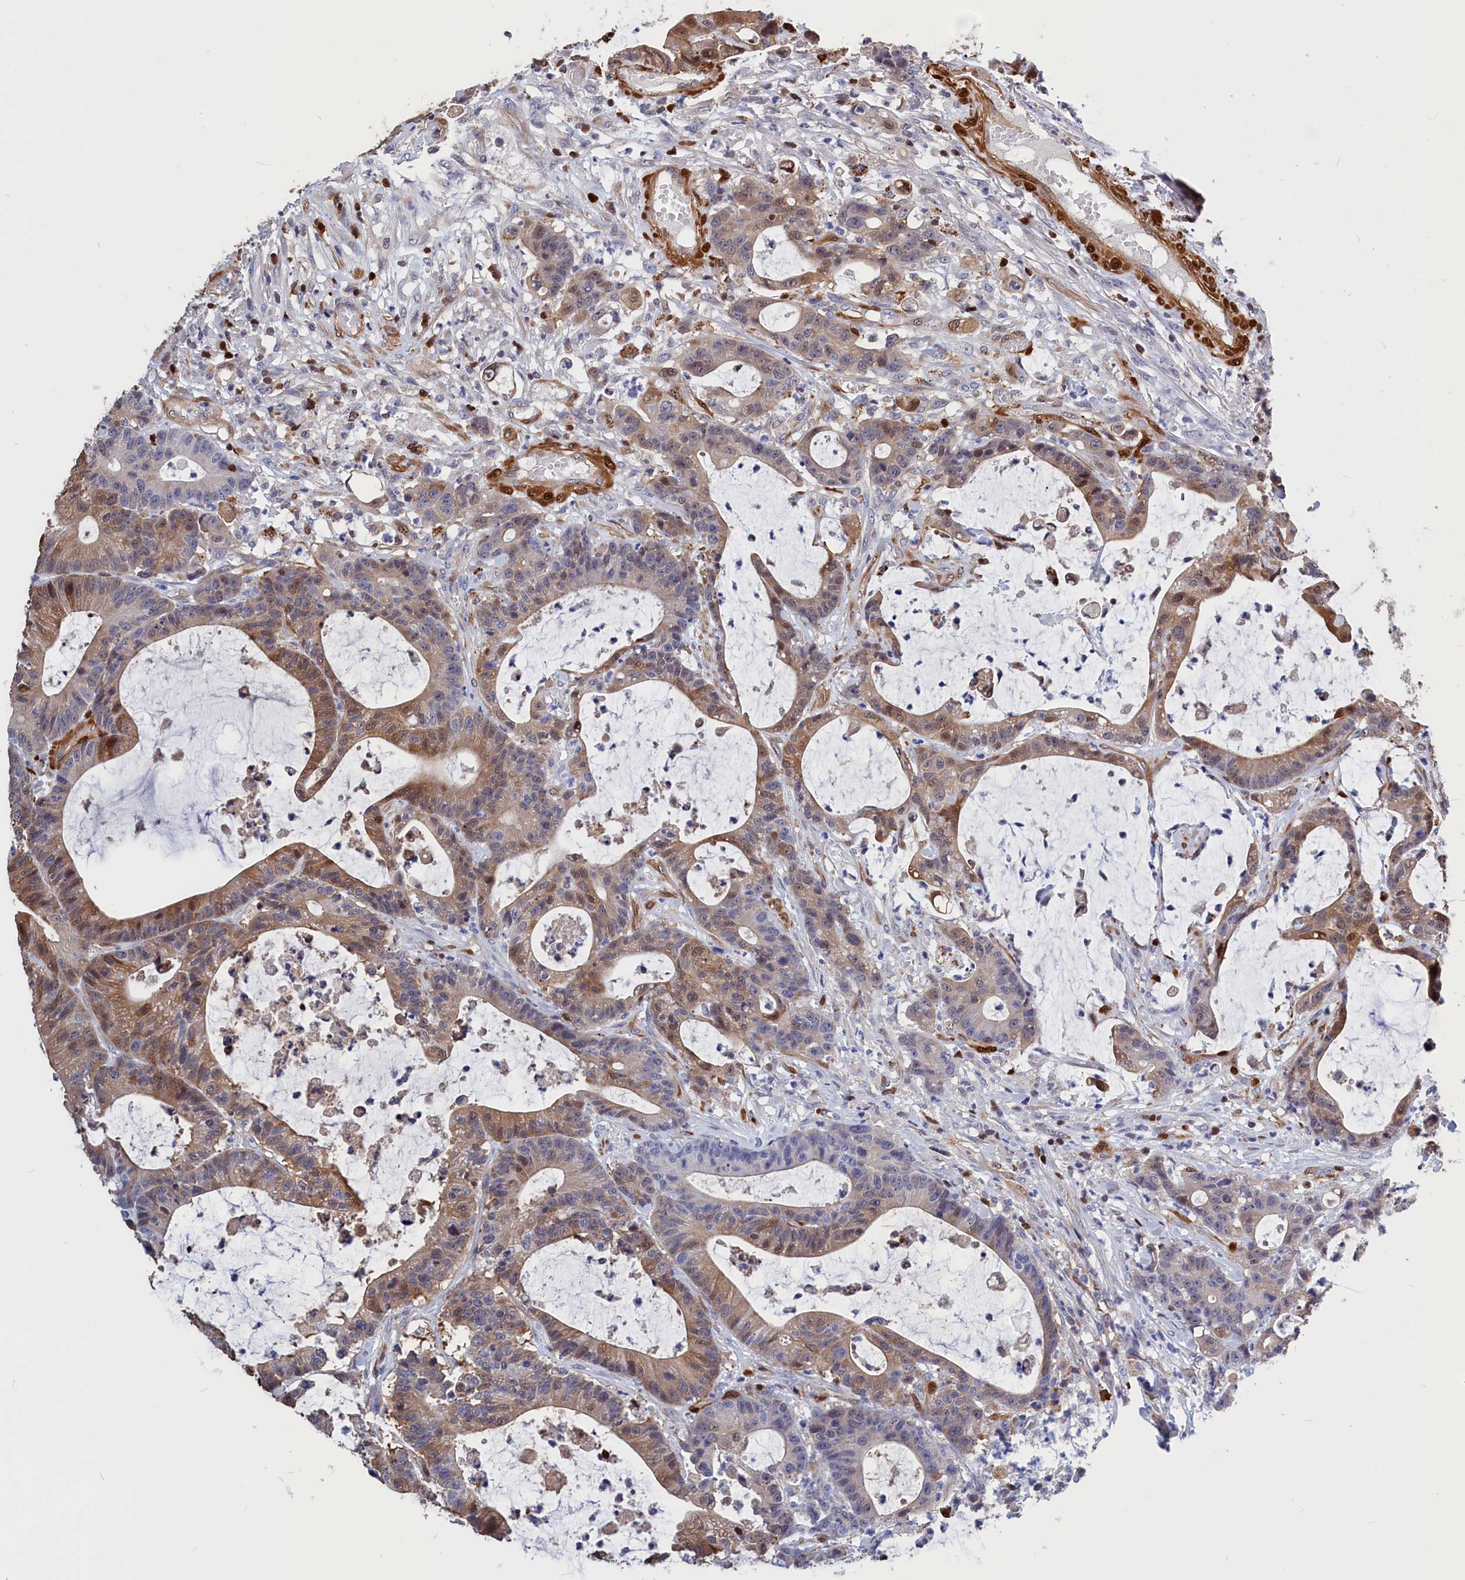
{"staining": {"intensity": "moderate", "quantity": "25%-75%", "location": "cytoplasmic/membranous,nuclear"}, "tissue": "colorectal cancer", "cell_type": "Tumor cells", "image_type": "cancer", "snomed": [{"axis": "morphology", "description": "Adenocarcinoma, NOS"}, {"axis": "topography", "description": "Colon"}], "caption": "This is a photomicrograph of IHC staining of adenocarcinoma (colorectal), which shows moderate staining in the cytoplasmic/membranous and nuclear of tumor cells.", "gene": "CRIP1", "patient": {"sex": "female", "age": 84}}